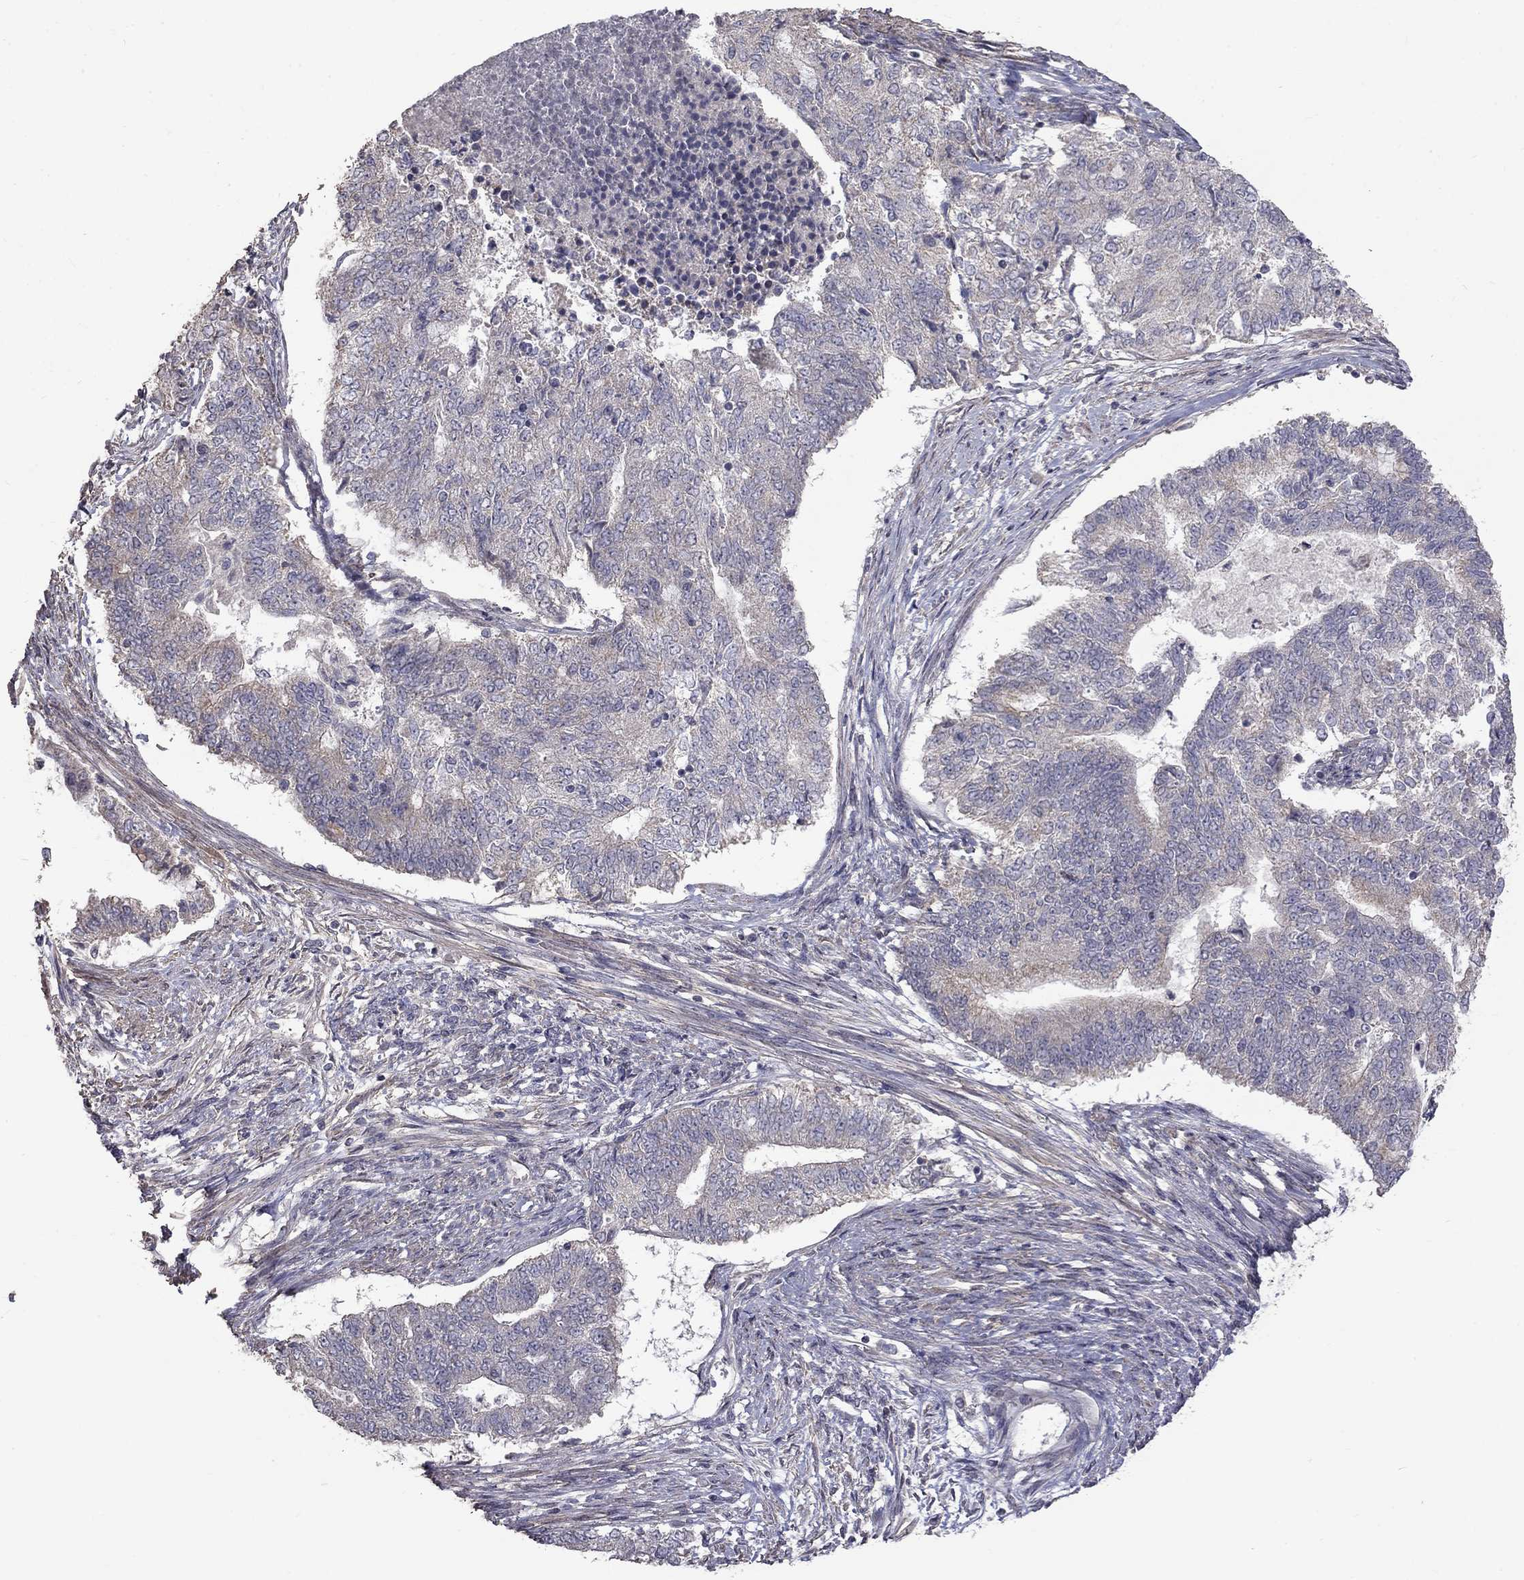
{"staining": {"intensity": "negative", "quantity": "none", "location": "none"}, "tissue": "endometrial cancer", "cell_type": "Tumor cells", "image_type": "cancer", "snomed": [{"axis": "morphology", "description": "Adenocarcinoma, NOS"}, {"axis": "topography", "description": "Endometrium"}], "caption": "DAB (3,3'-diaminobenzidine) immunohistochemical staining of endometrial adenocarcinoma demonstrates no significant positivity in tumor cells.", "gene": "SLC39A14", "patient": {"sex": "female", "age": 65}}